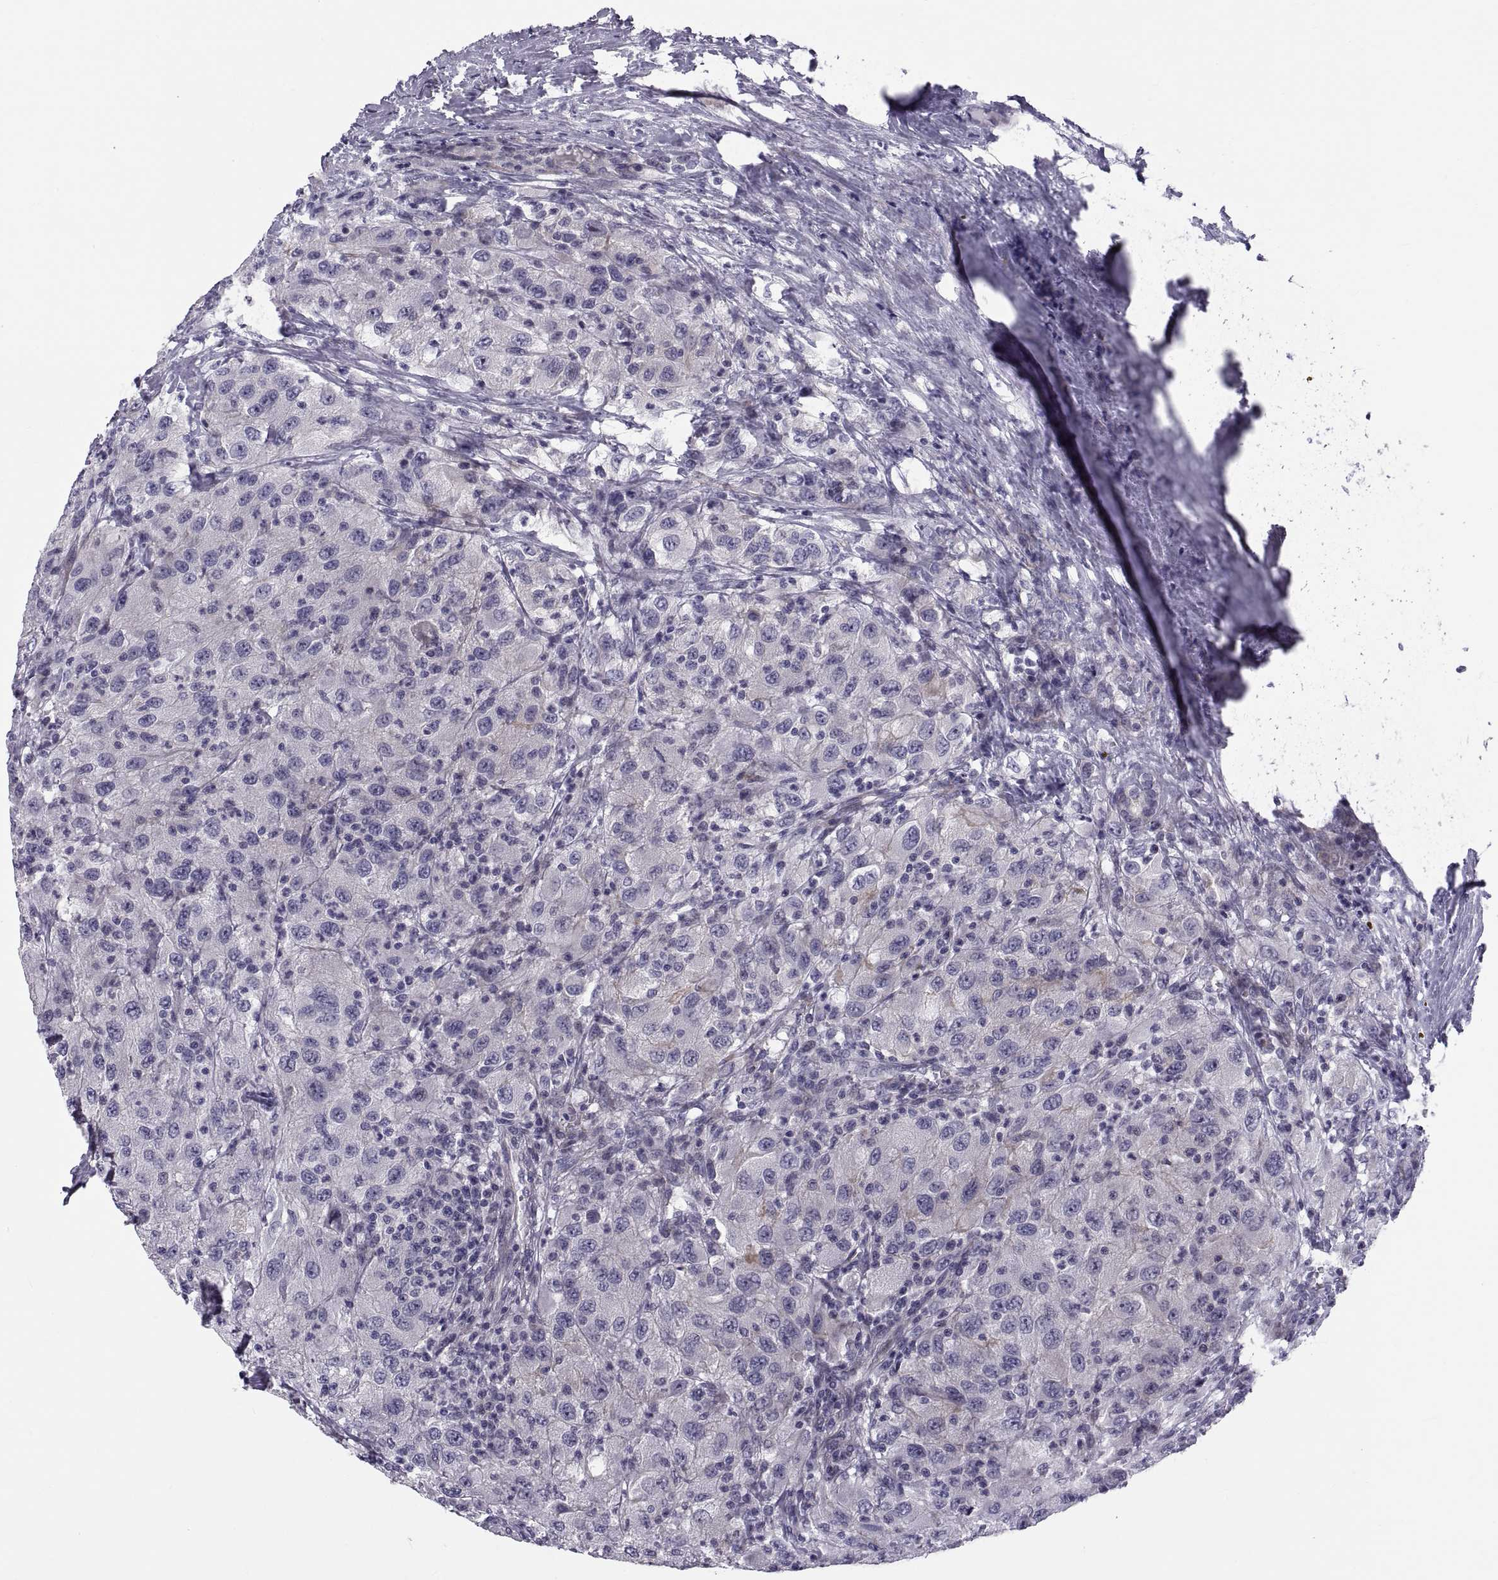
{"staining": {"intensity": "weak", "quantity": "<25%", "location": "cytoplasmic/membranous"}, "tissue": "renal cancer", "cell_type": "Tumor cells", "image_type": "cancer", "snomed": [{"axis": "morphology", "description": "Adenocarcinoma, NOS"}, {"axis": "topography", "description": "Kidney"}], "caption": "An image of human renal cancer (adenocarcinoma) is negative for staining in tumor cells. (Immunohistochemistry (ihc), brightfield microscopy, high magnification).", "gene": "TMEM158", "patient": {"sex": "female", "age": 67}}